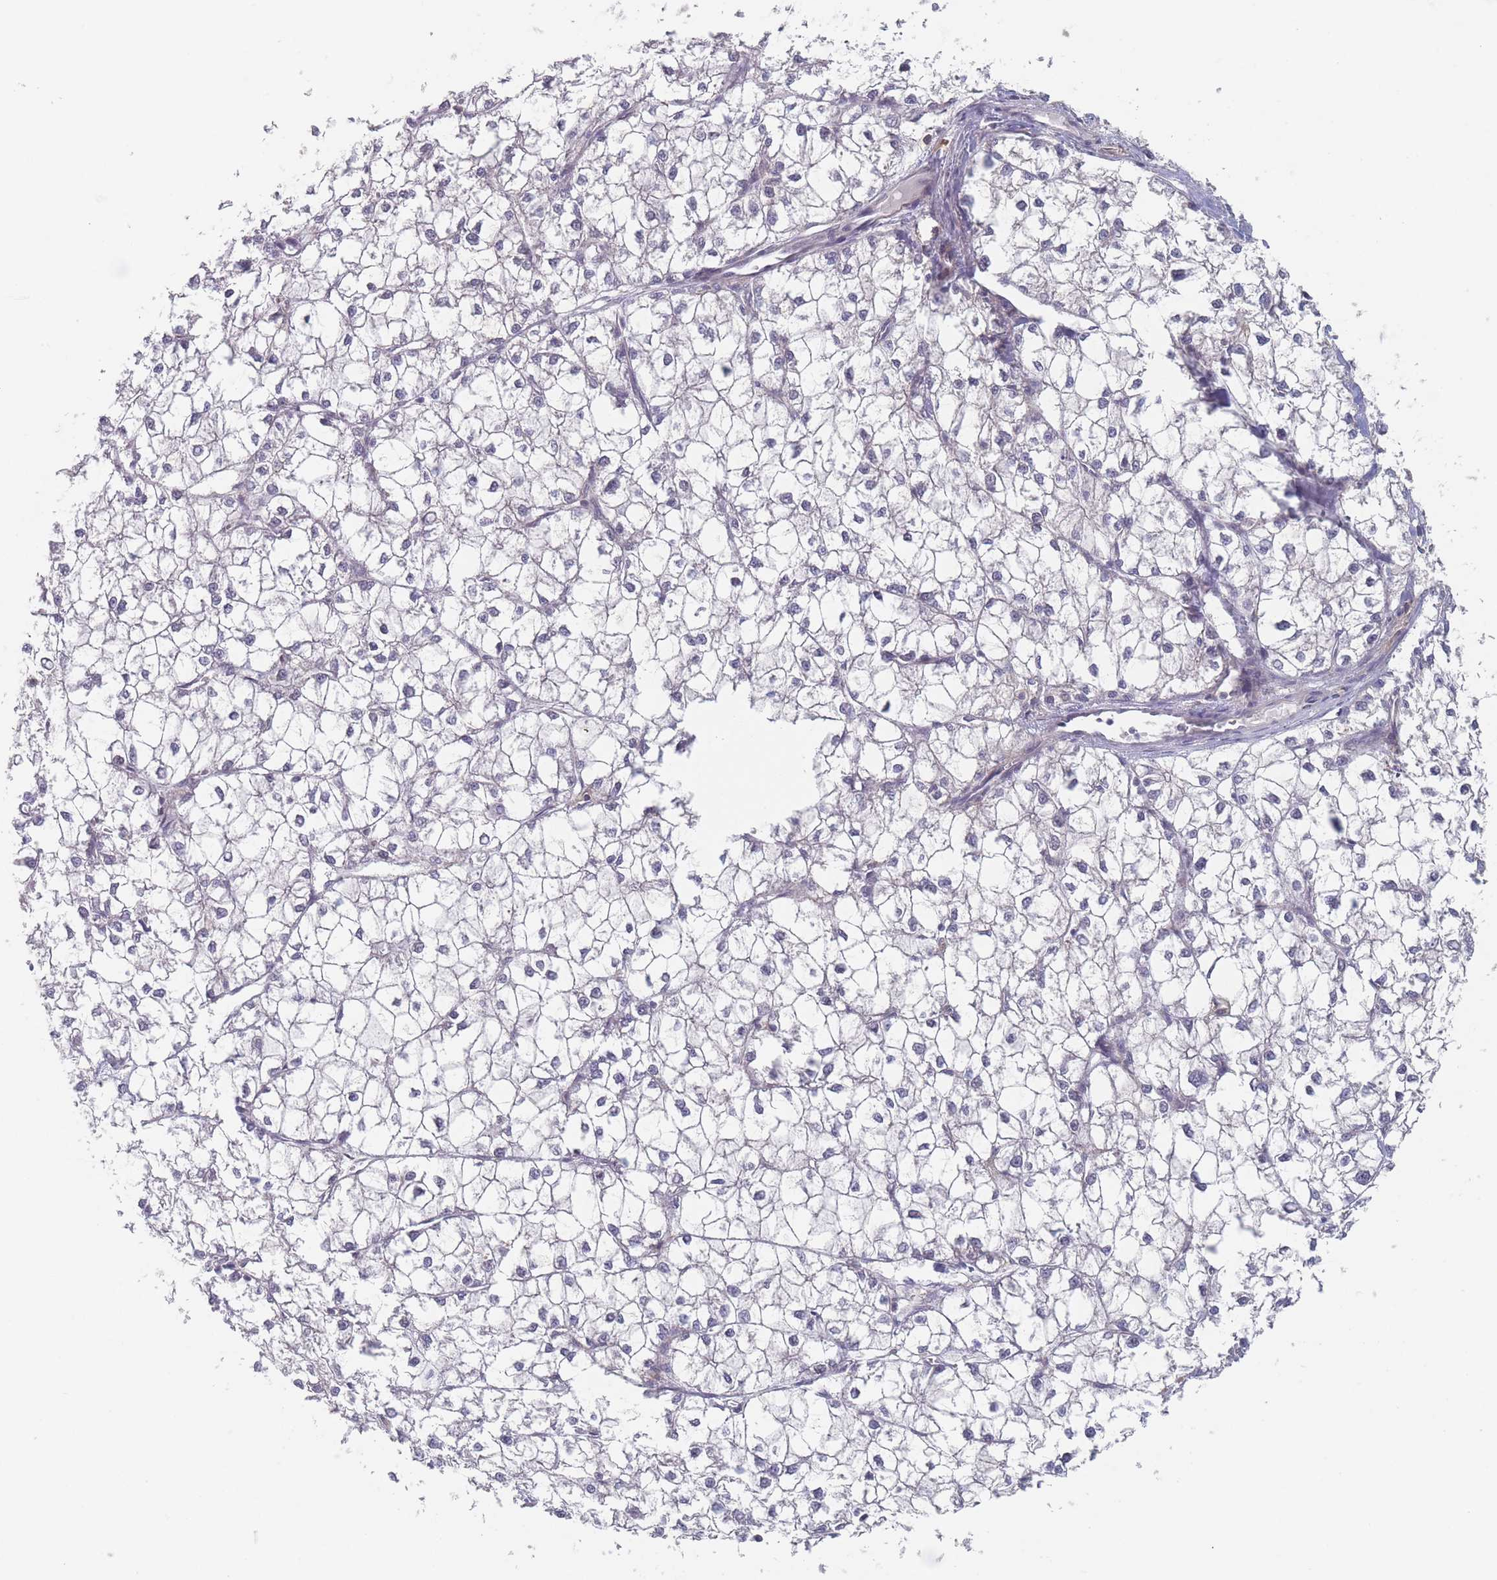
{"staining": {"intensity": "negative", "quantity": "none", "location": "none"}, "tissue": "liver cancer", "cell_type": "Tumor cells", "image_type": "cancer", "snomed": [{"axis": "morphology", "description": "Carcinoma, Hepatocellular, NOS"}, {"axis": "topography", "description": "Liver"}], "caption": "Hepatocellular carcinoma (liver) was stained to show a protein in brown. There is no significant expression in tumor cells.", "gene": "EFCC1", "patient": {"sex": "female", "age": 43}}